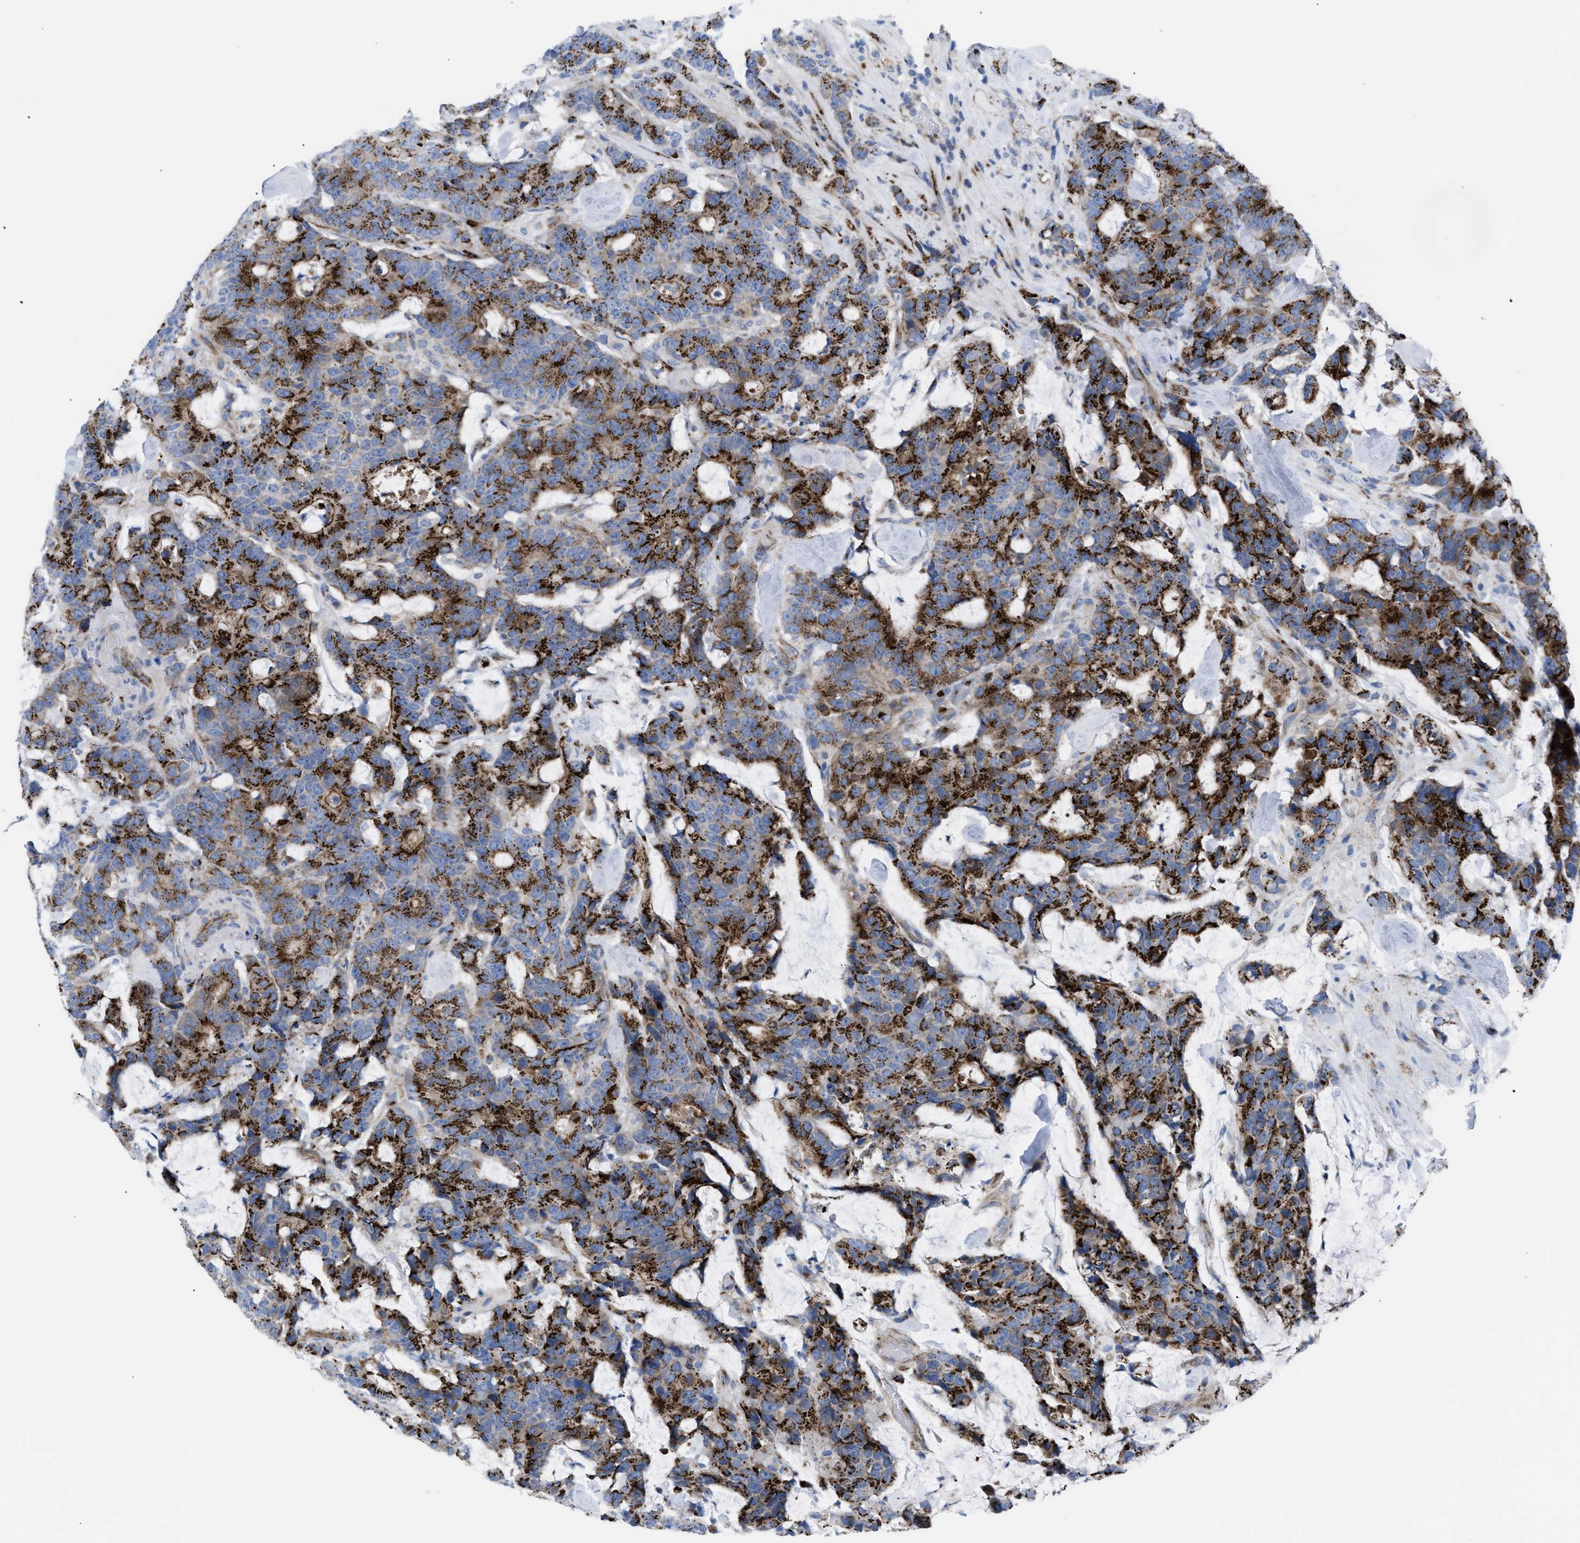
{"staining": {"intensity": "strong", "quantity": ">75%", "location": "cytoplasmic/membranous"}, "tissue": "colorectal cancer", "cell_type": "Tumor cells", "image_type": "cancer", "snomed": [{"axis": "morphology", "description": "Adenocarcinoma, NOS"}, {"axis": "topography", "description": "Colon"}], "caption": "This is a photomicrograph of IHC staining of colorectal adenocarcinoma, which shows strong positivity in the cytoplasmic/membranous of tumor cells.", "gene": "TMEM17", "patient": {"sex": "female", "age": 86}}